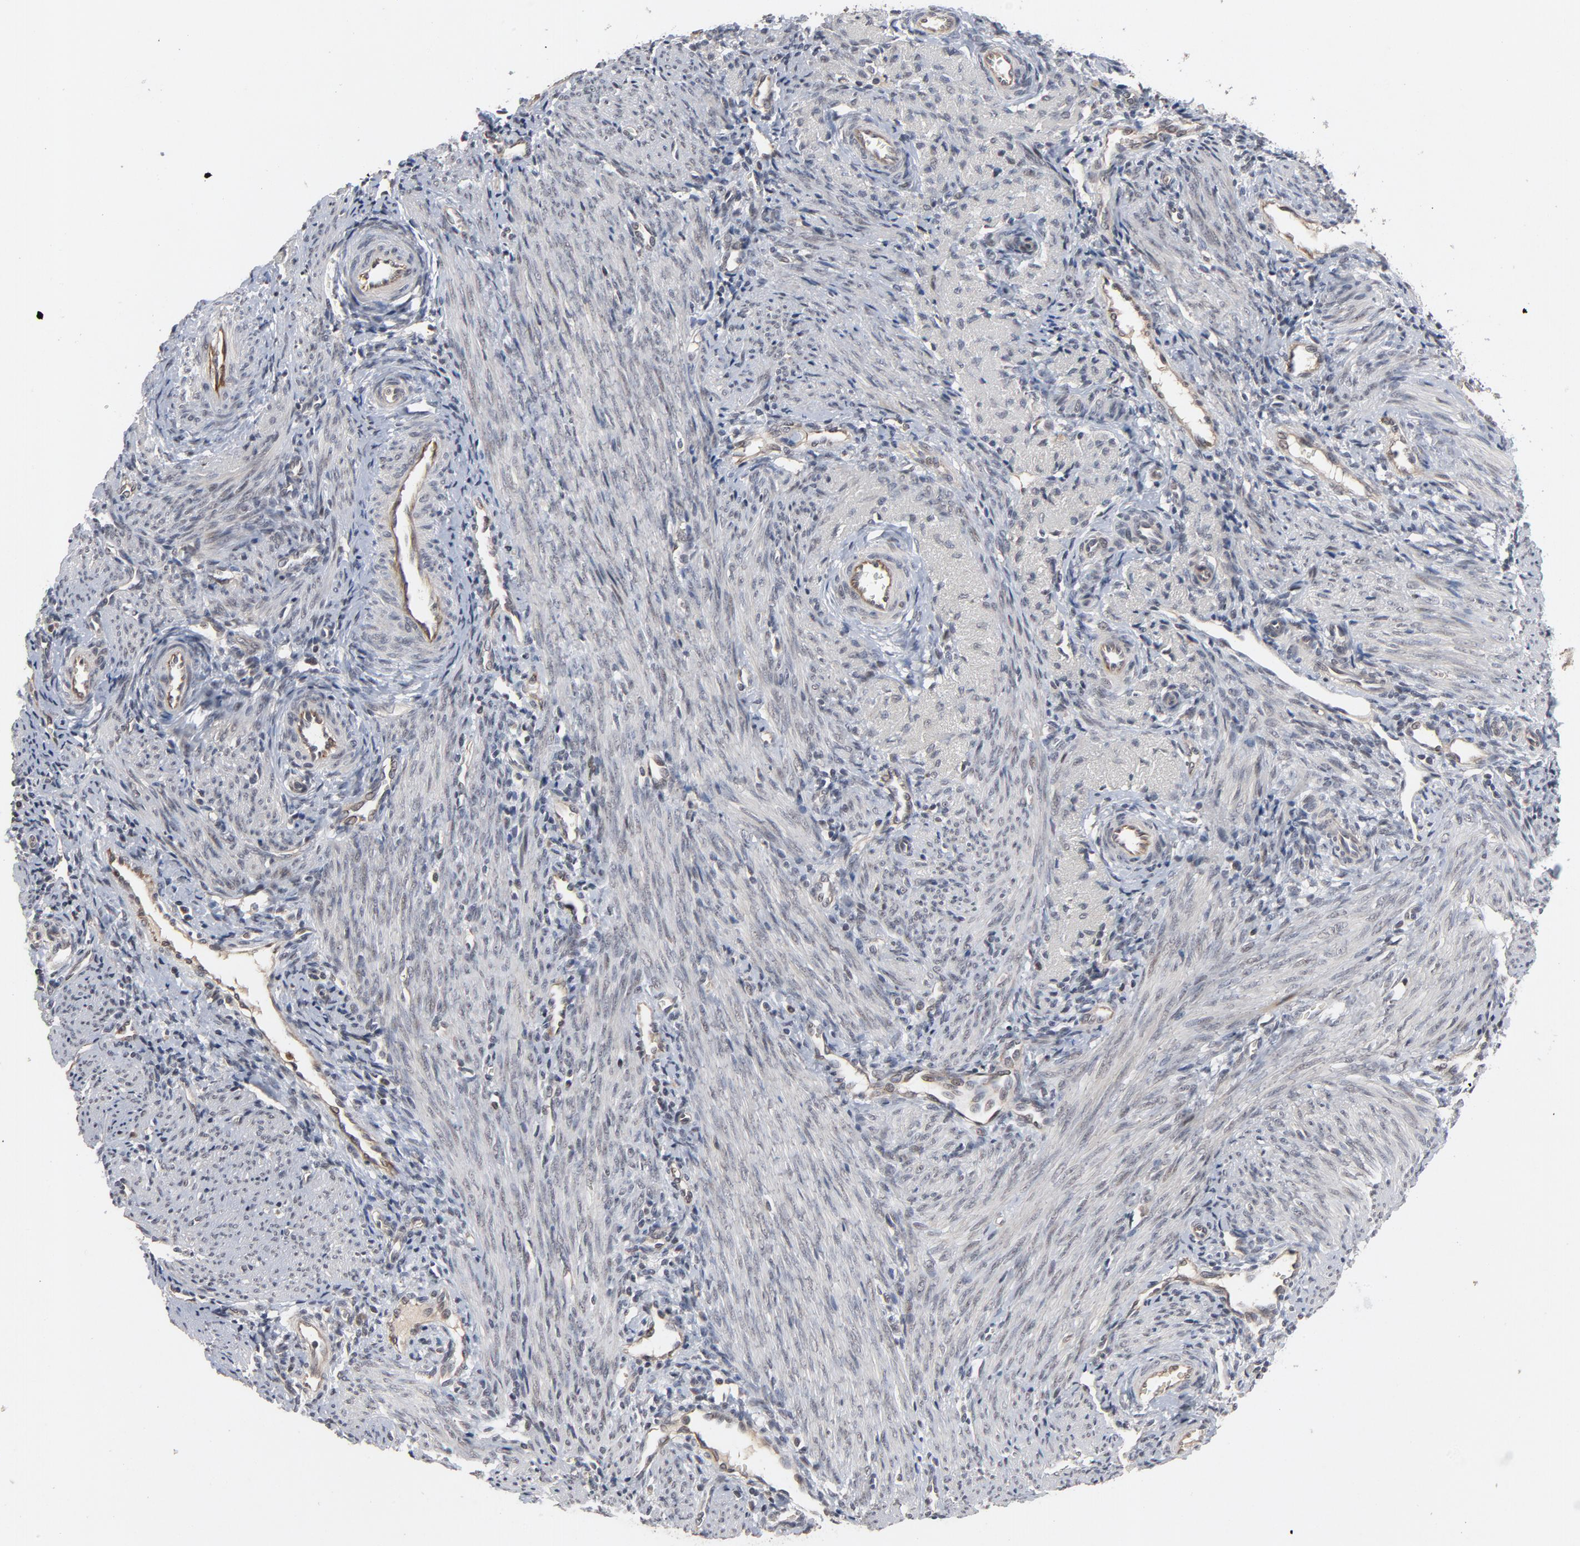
{"staining": {"intensity": "negative", "quantity": "none", "location": "none"}, "tissue": "endometrium", "cell_type": "Cells in endometrial stroma", "image_type": "normal", "snomed": [{"axis": "morphology", "description": "Normal tissue, NOS"}, {"axis": "topography", "description": "Uterus"}, {"axis": "topography", "description": "Endometrium"}], "caption": "Micrograph shows no significant protein expression in cells in endometrial stroma of unremarkable endometrium. (Brightfield microscopy of DAB (3,3'-diaminobenzidine) IHC at high magnification).", "gene": "RTL5", "patient": {"sex": "female", "age": 33}}